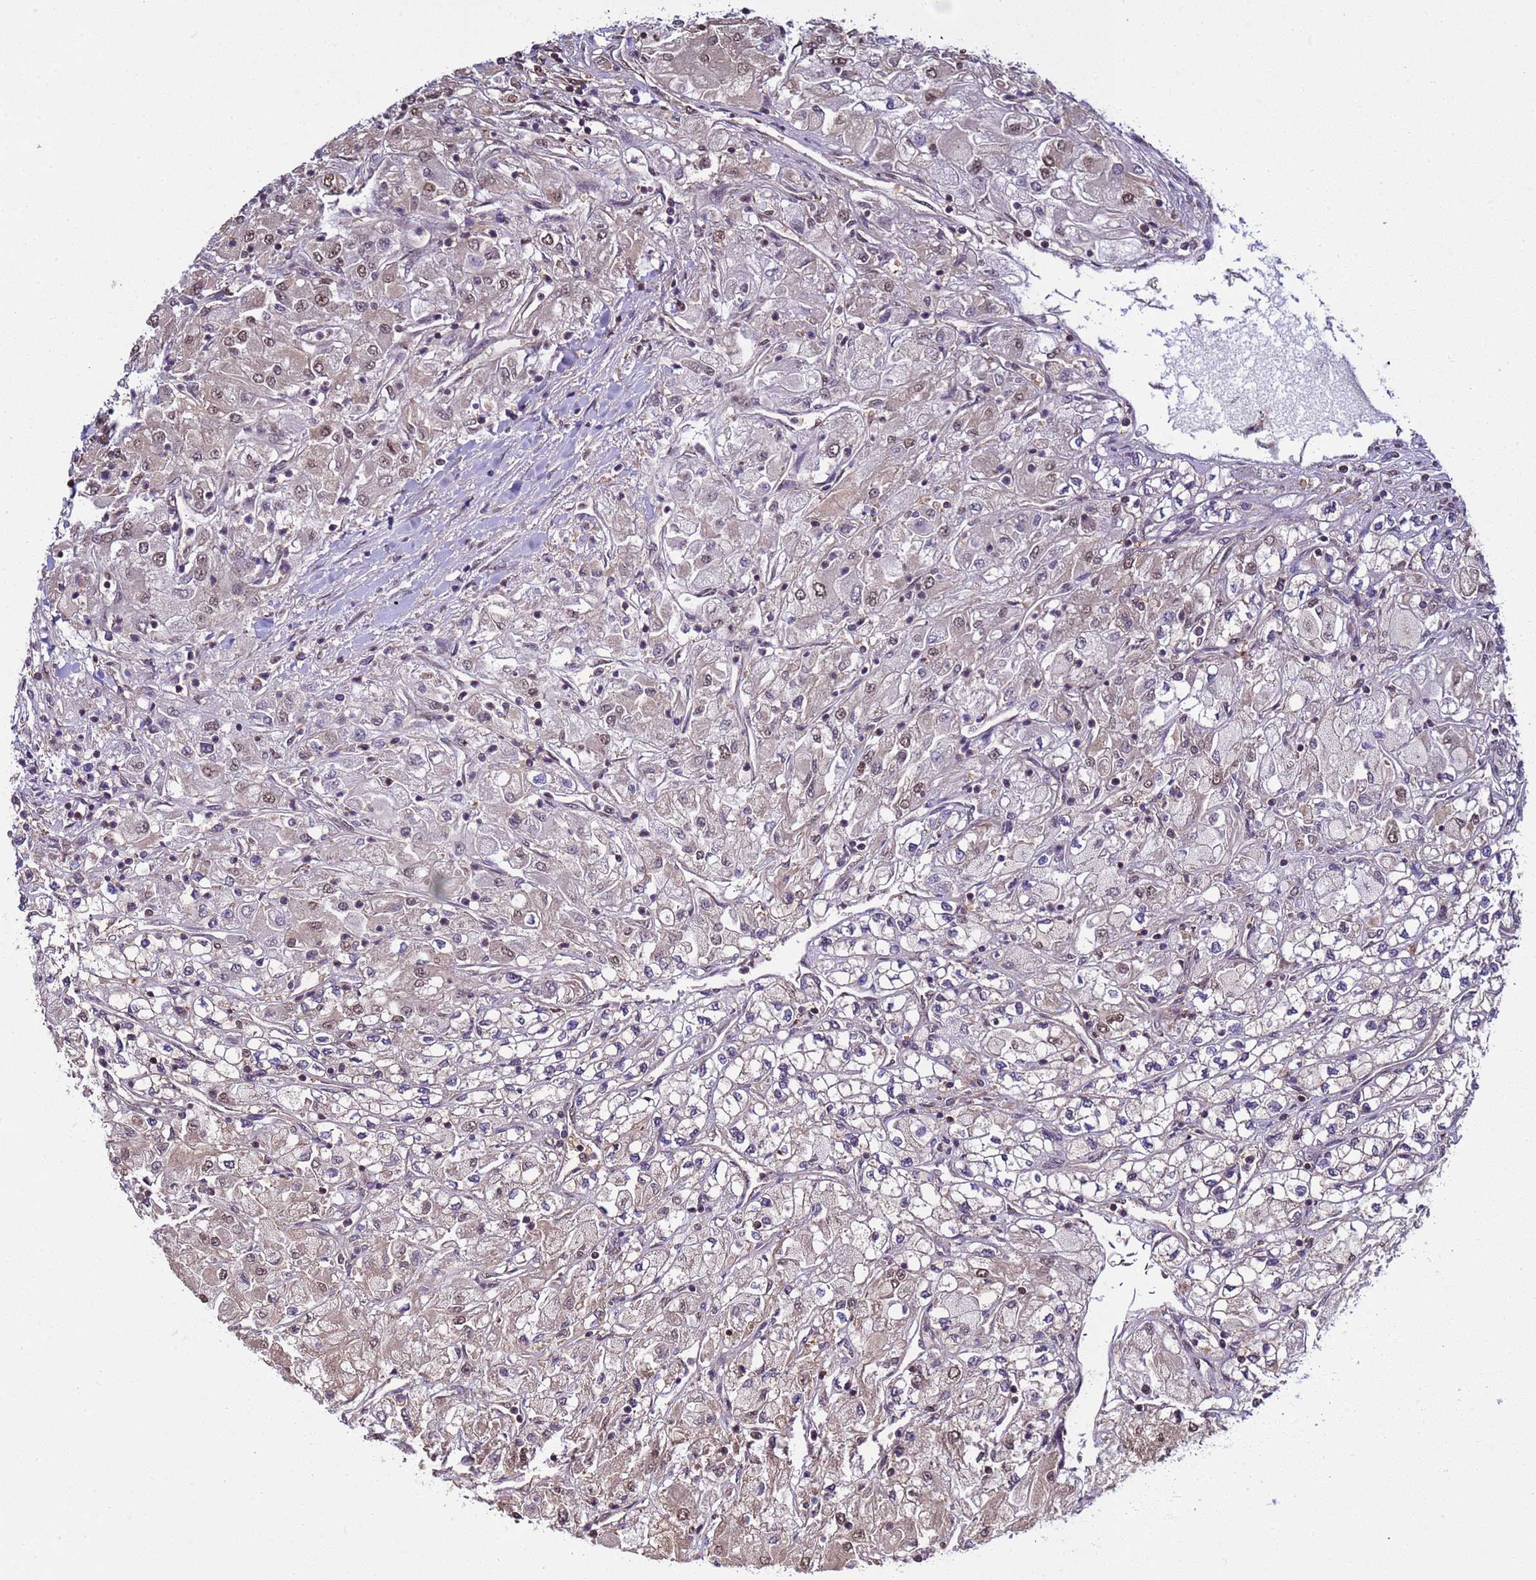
{"staining": {"intensity": "moderate", "quantity": "25%-75%", "location": "nuclear"}, "tissue": "renal cancer", "cell_type": "Tumor cells", "image_type": "cancer", "snomed": [{"axis": "morphology", "description": "Adenocarcinoma, NOS"}, {"axis": "topography", "description": "Kidney"}], "caption": "The histopathology image shows staining of adenocarcinoma (renal), revealing moderate nuclear protein expression (brown color) within tumor cells.", "gene": "GEN1", "patient": {"sex": "male", "age": 80}}